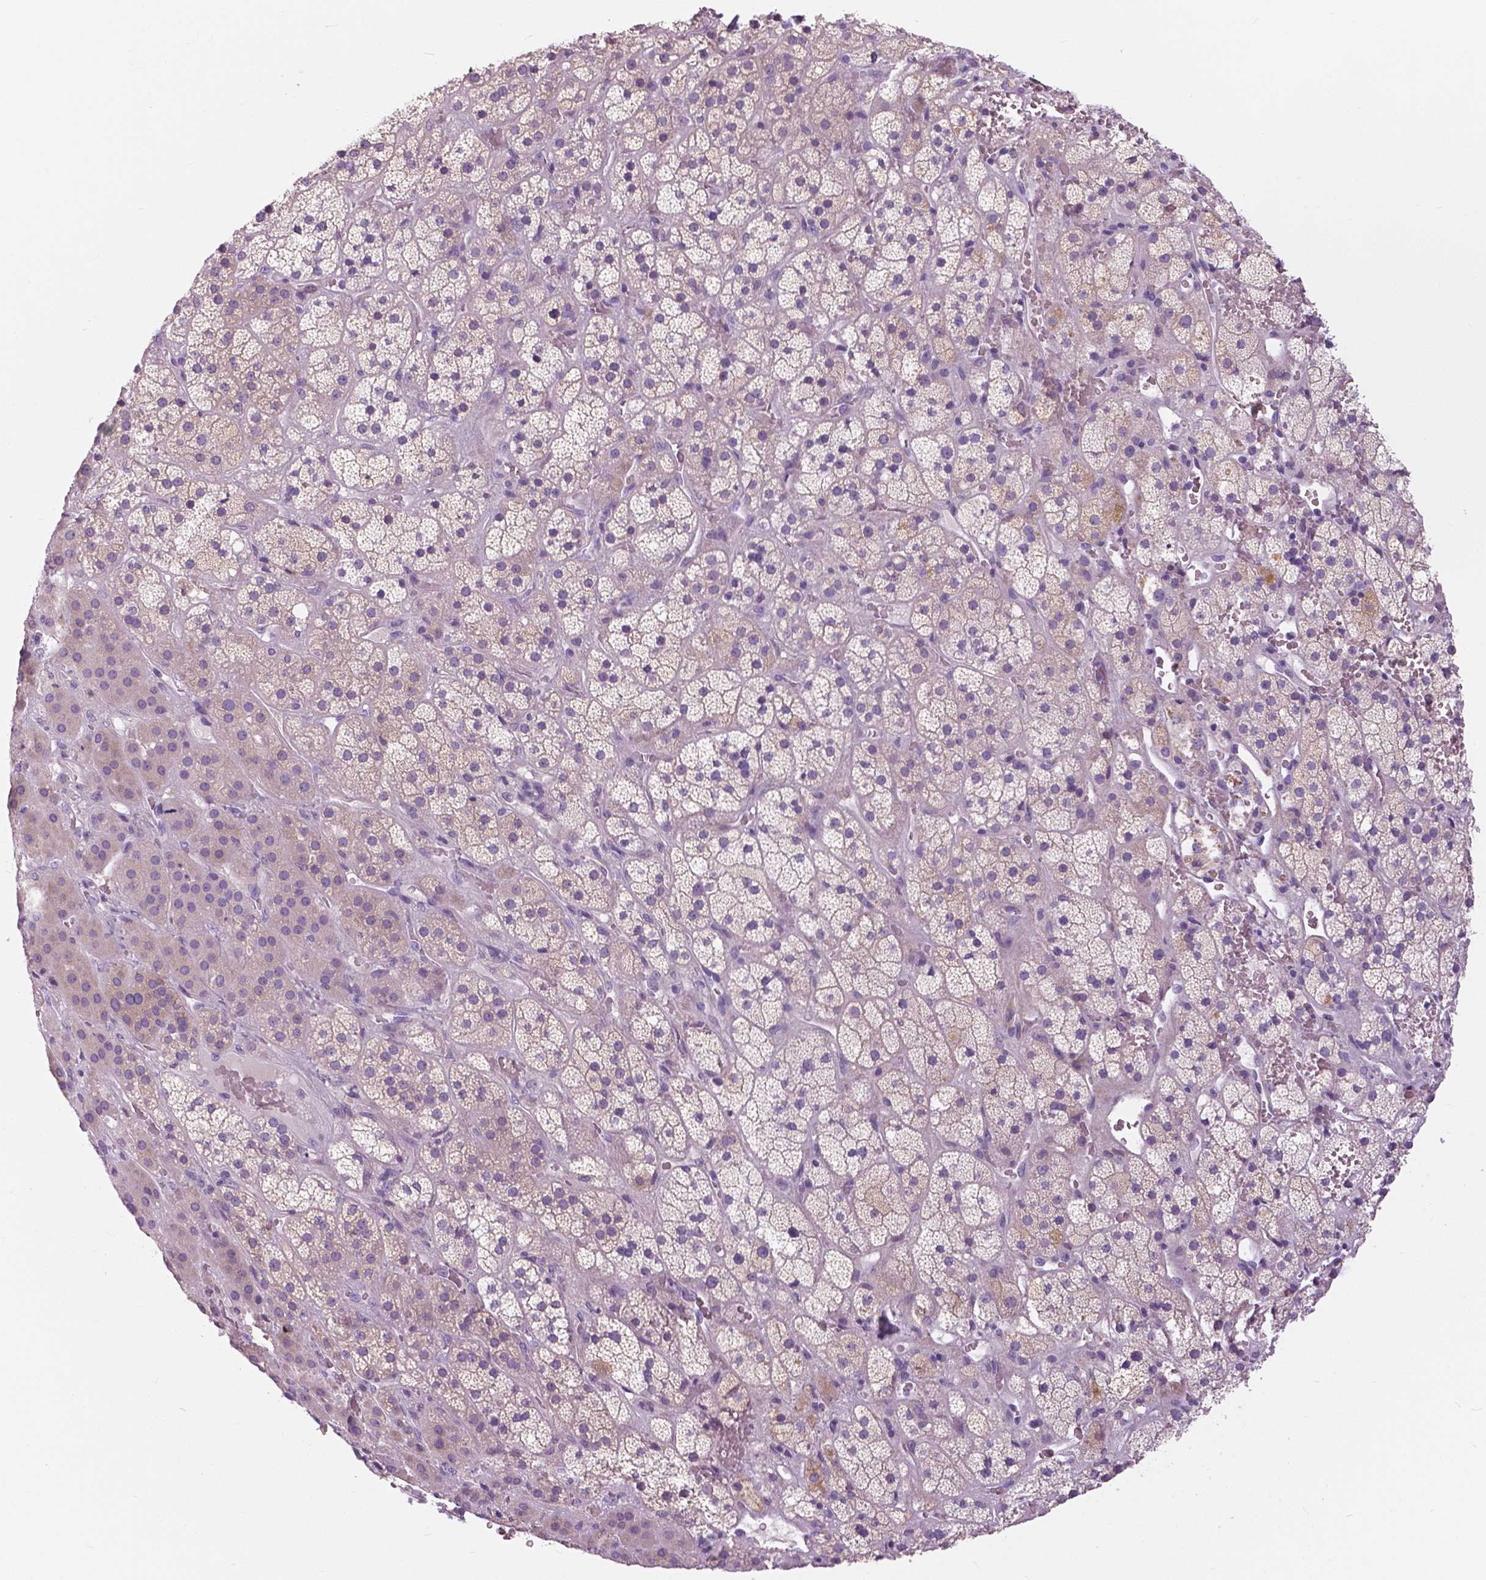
{"staining": {"intensity": "weak", "quantity": "<25%", "location": "cytoplasmic/membranous"}, "tissue": "adrenal gland", "cell_type": "Glandular cells", "image_type": "normal", "snomed": [{"axis": "morphology", "description": "Normal tissue, NOS"}, {"axis": "topography", "description": "Adrenal gland"}], "caption": "This is a photomicrograph of immunohistochemistry staining of normal adrenal gland, which shows no positivity in glandular cells.", "gene": "SERPINI1", "patient": {"sex": "male", "age": 57}}